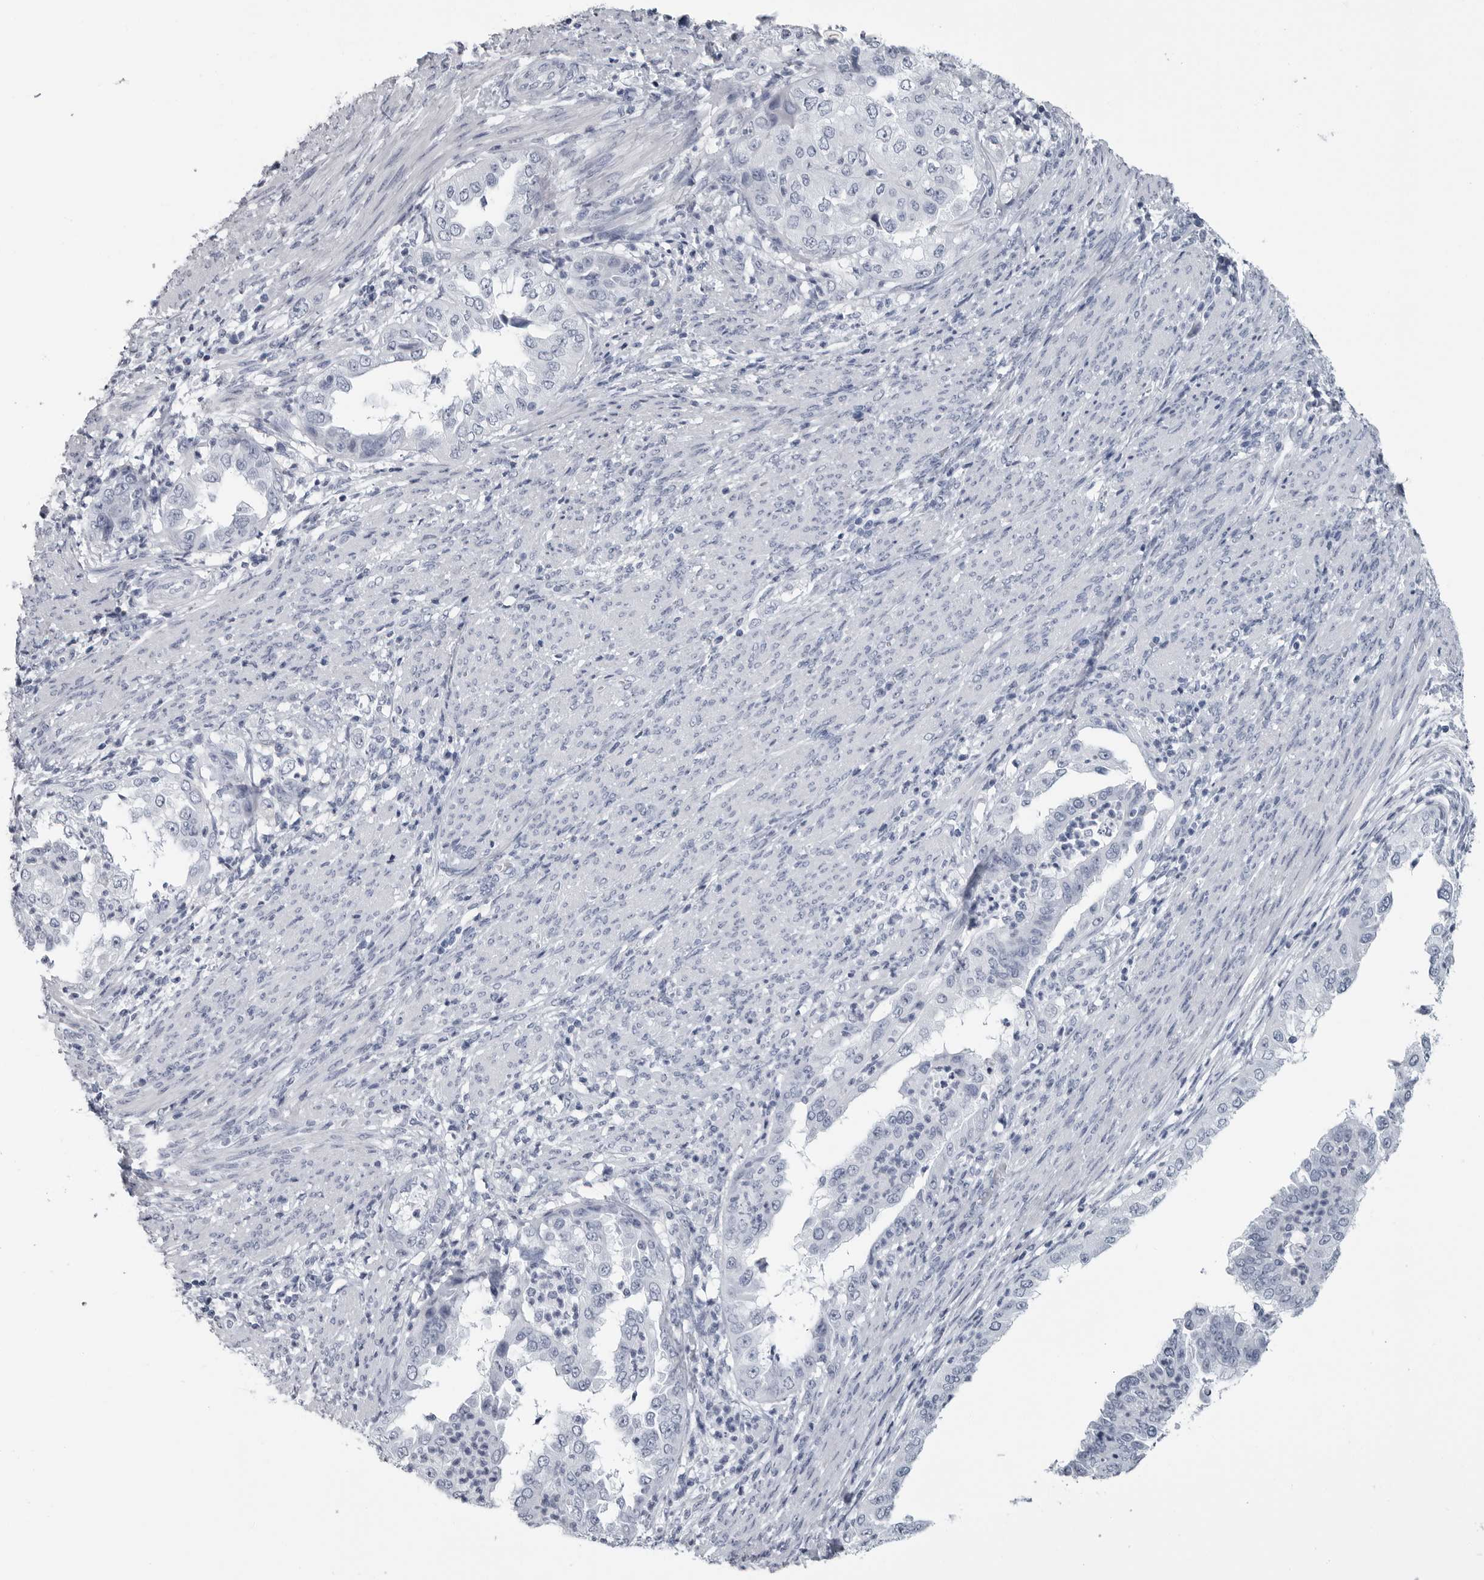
{"staining": {"intensity": "negative", "quantity": "none", "location": "none"}, "tissue": "endometrial cancer", "cell_type": "Tumor cells", "image_type": "cancer", "snomed": [{"axis": "morphology", "description": "Adenocarcinoma, NOS"}, {"axis": "topography", "description": "Endometrium"}], "caption": "A photomicrograph of human endometrial cancer is negative for staining in tumor cells.", "gene": "AMPD1", "patient": {"sex": "female", "age": 85}}